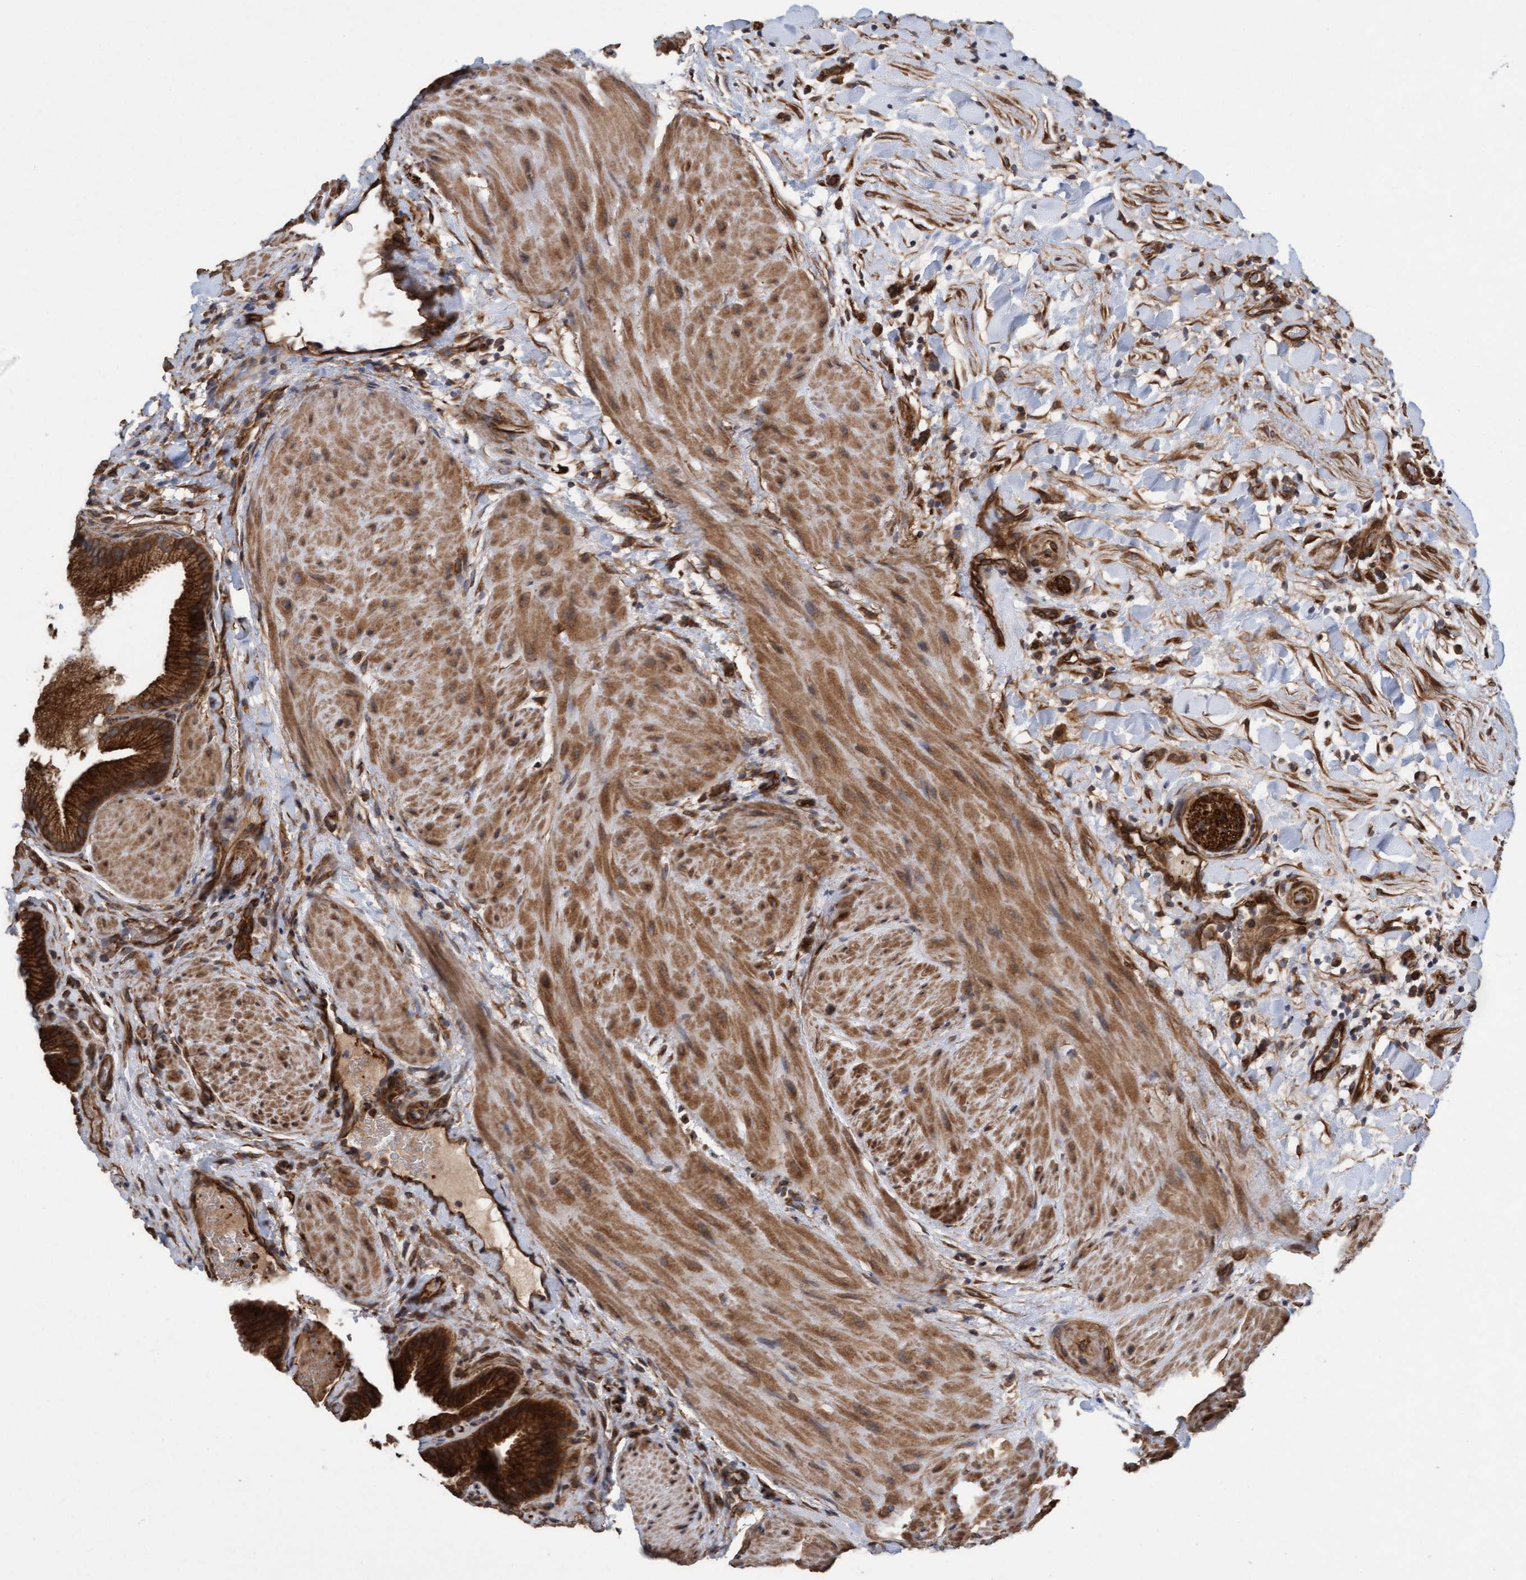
{"staining": {"intensity": "strong", "quantity": ">75%", "location": "cytoplasmic/membranous"}, "tissue": "gallbladder", "cell_type": "Glandular cells", "image_type": "normal", "snomed": [{"axis": "morphology", "description": "Normal tissue, NOS"}, {"axis": "topography", "description": "Gallbladder"}], "caption": "The immunohistochemical stain shows strong cytoplasmic/membranous expression in glandular cells of unremarkable gallbladder. Nuclei are stained in blue.", "gene": "CDC42EP4", "patient": {"sex": "male", "age": 49}}